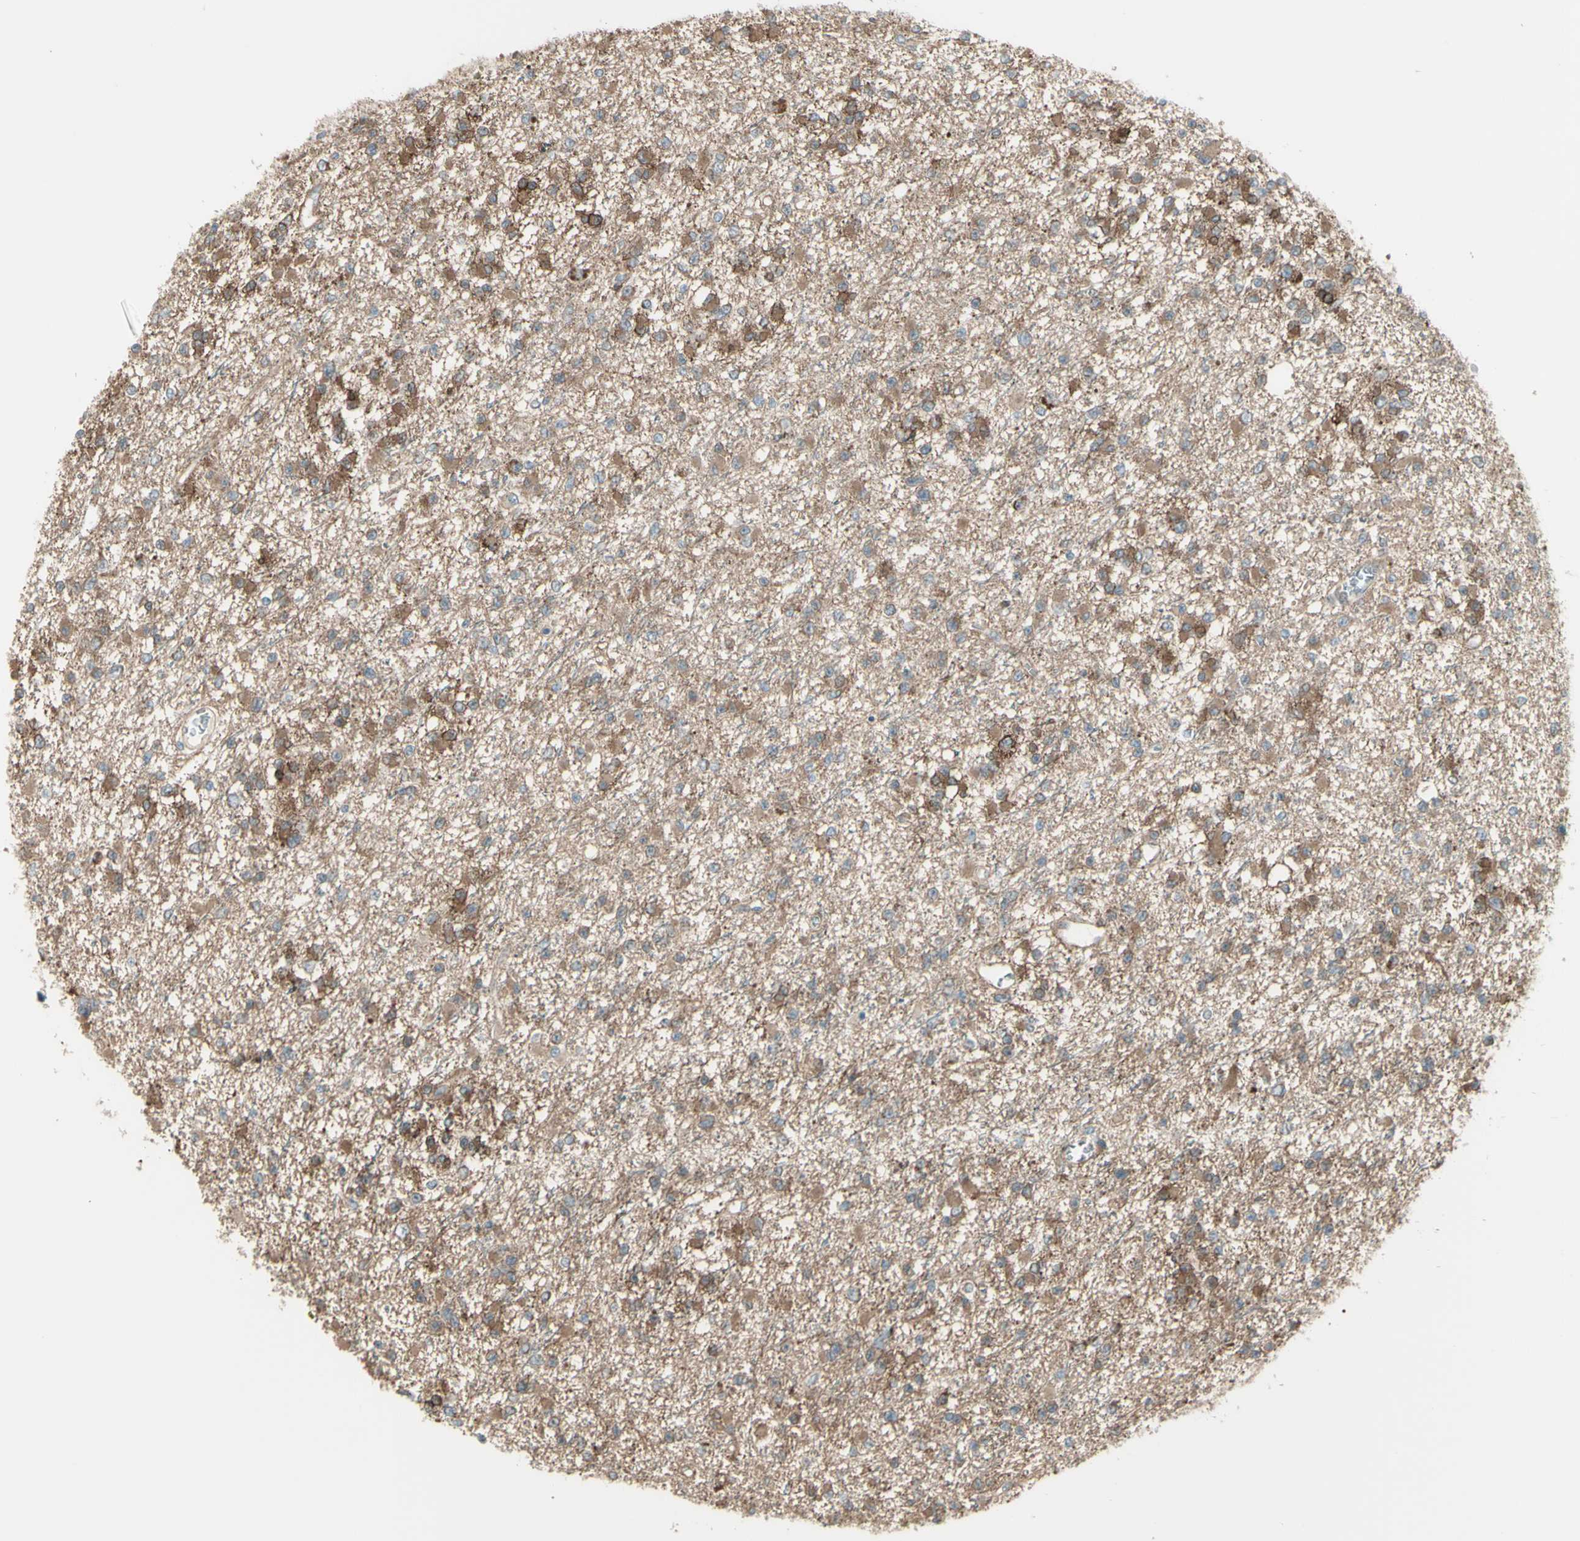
{"staining": {"intensity": "moderate", "quantity": ">75%", "location": "cytoplasmic/membranous"}, "tissue": "glioma", "cell_type": "Tumor cells", "image_type": "cancer", "snomed": [{"axis": "morphology", "description": "Glioma, malignant, Low grade"}, {"axis": "topography", "description": "Brain"}], "caption": "Immunohistochemistry (IHC) (DAB) staining of human low-grade glioma (malignant) displays moderate cytoplasmic/membranous protein staining in about >75% of tumor cells.", "gene": "NAXD", "patient": {"sex": "female", "age": 22}}